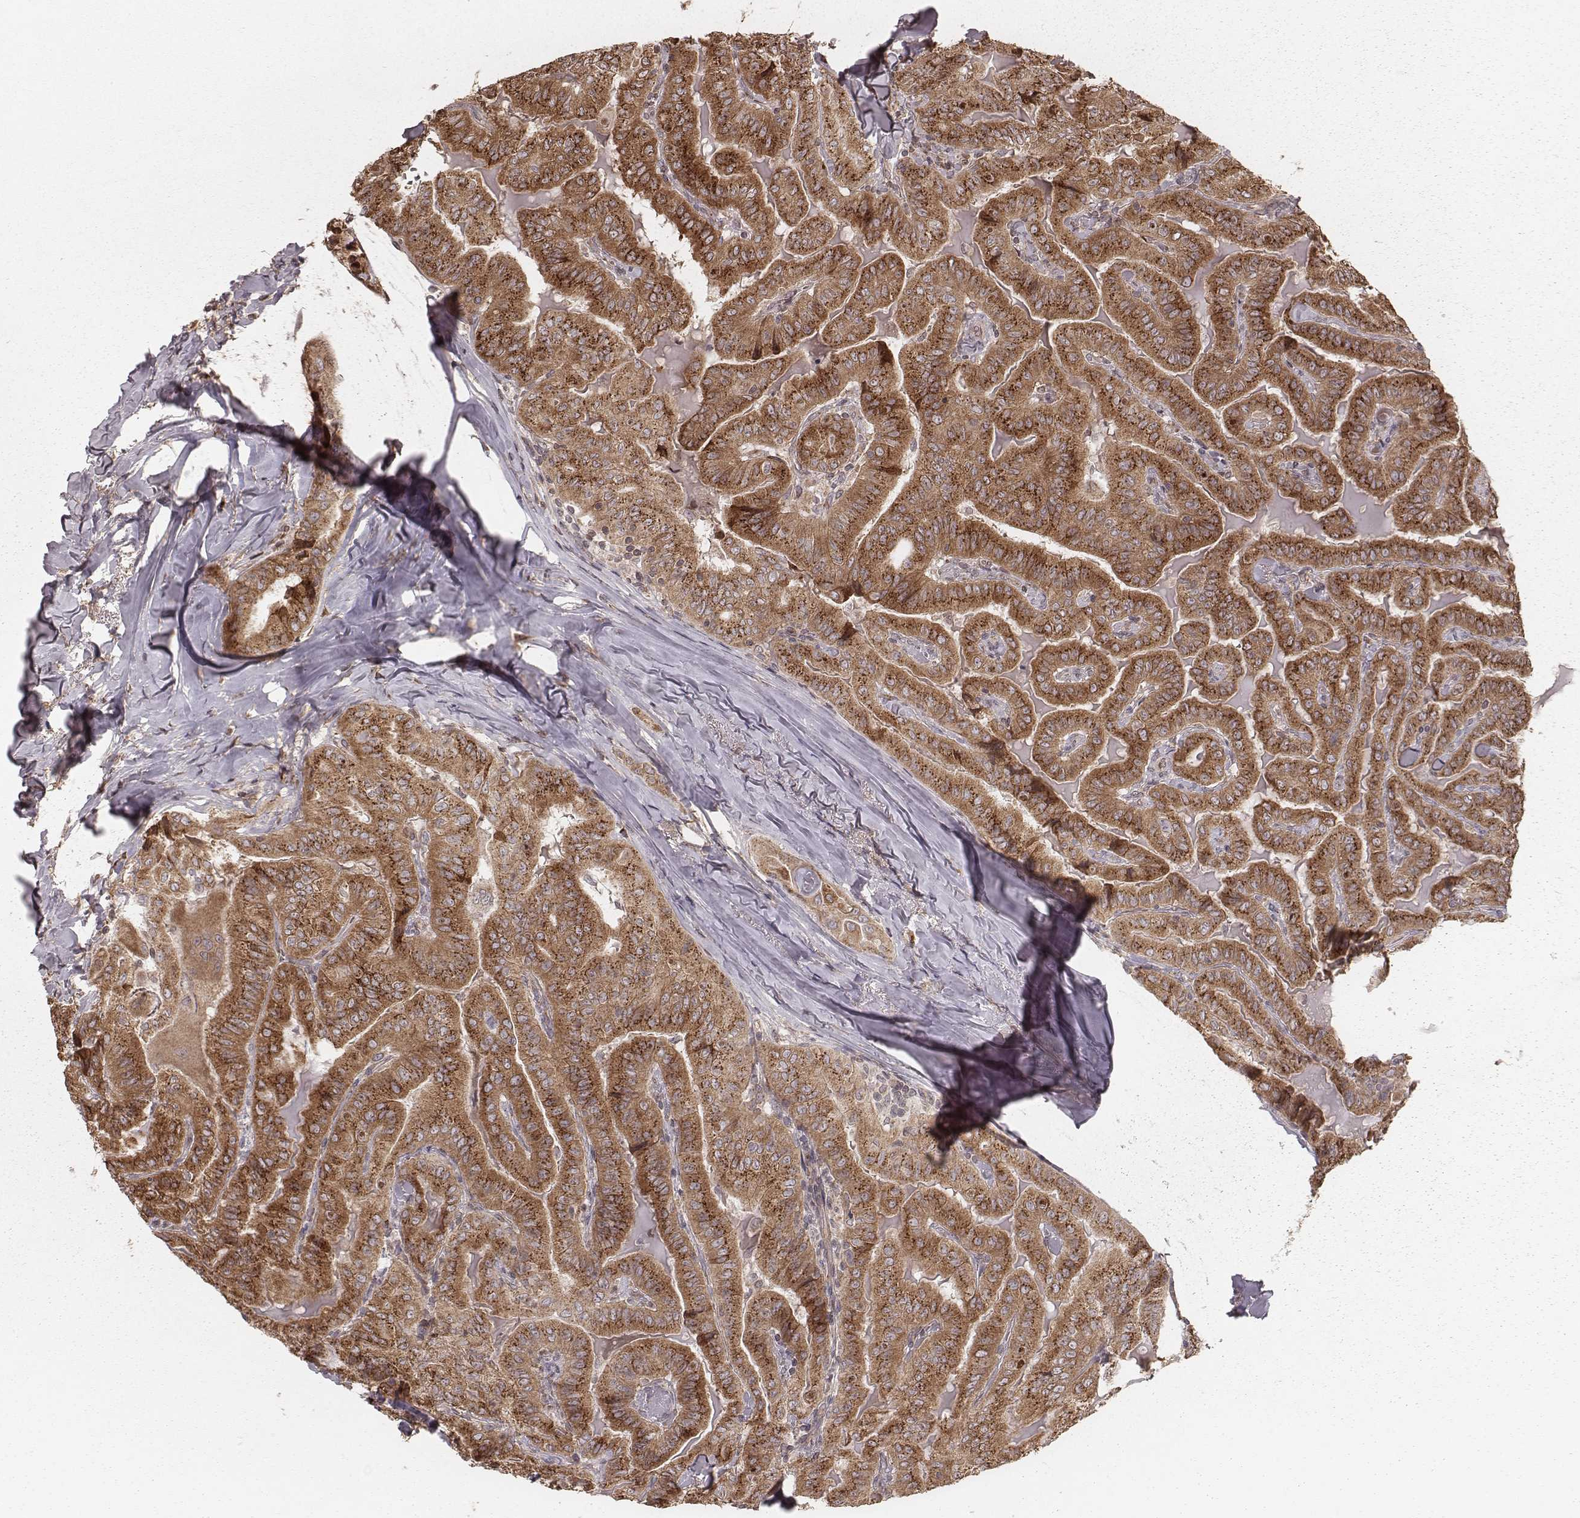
{"staining": {"intensity": "strong", "quantity": ">75%", "location": "cytoplasmic/membranous"}, "tissue": "thyroid cancer", "cell_type": "Tumor cells", "image_type": "cancer", "snomed": [{"axis": "morphology", "description": "Papillary adenocarcinoma, NOS"}, {"axis": "topography", "description": "Thyroid gland"}], "caption": "This is a micrograph of IHC staining of thyroid cancer, which shows strong staining in the cytoplasmic/membranous of tumor cells.", "gene": "MYO19", "patient": {"sex": "female", "age": 68}}